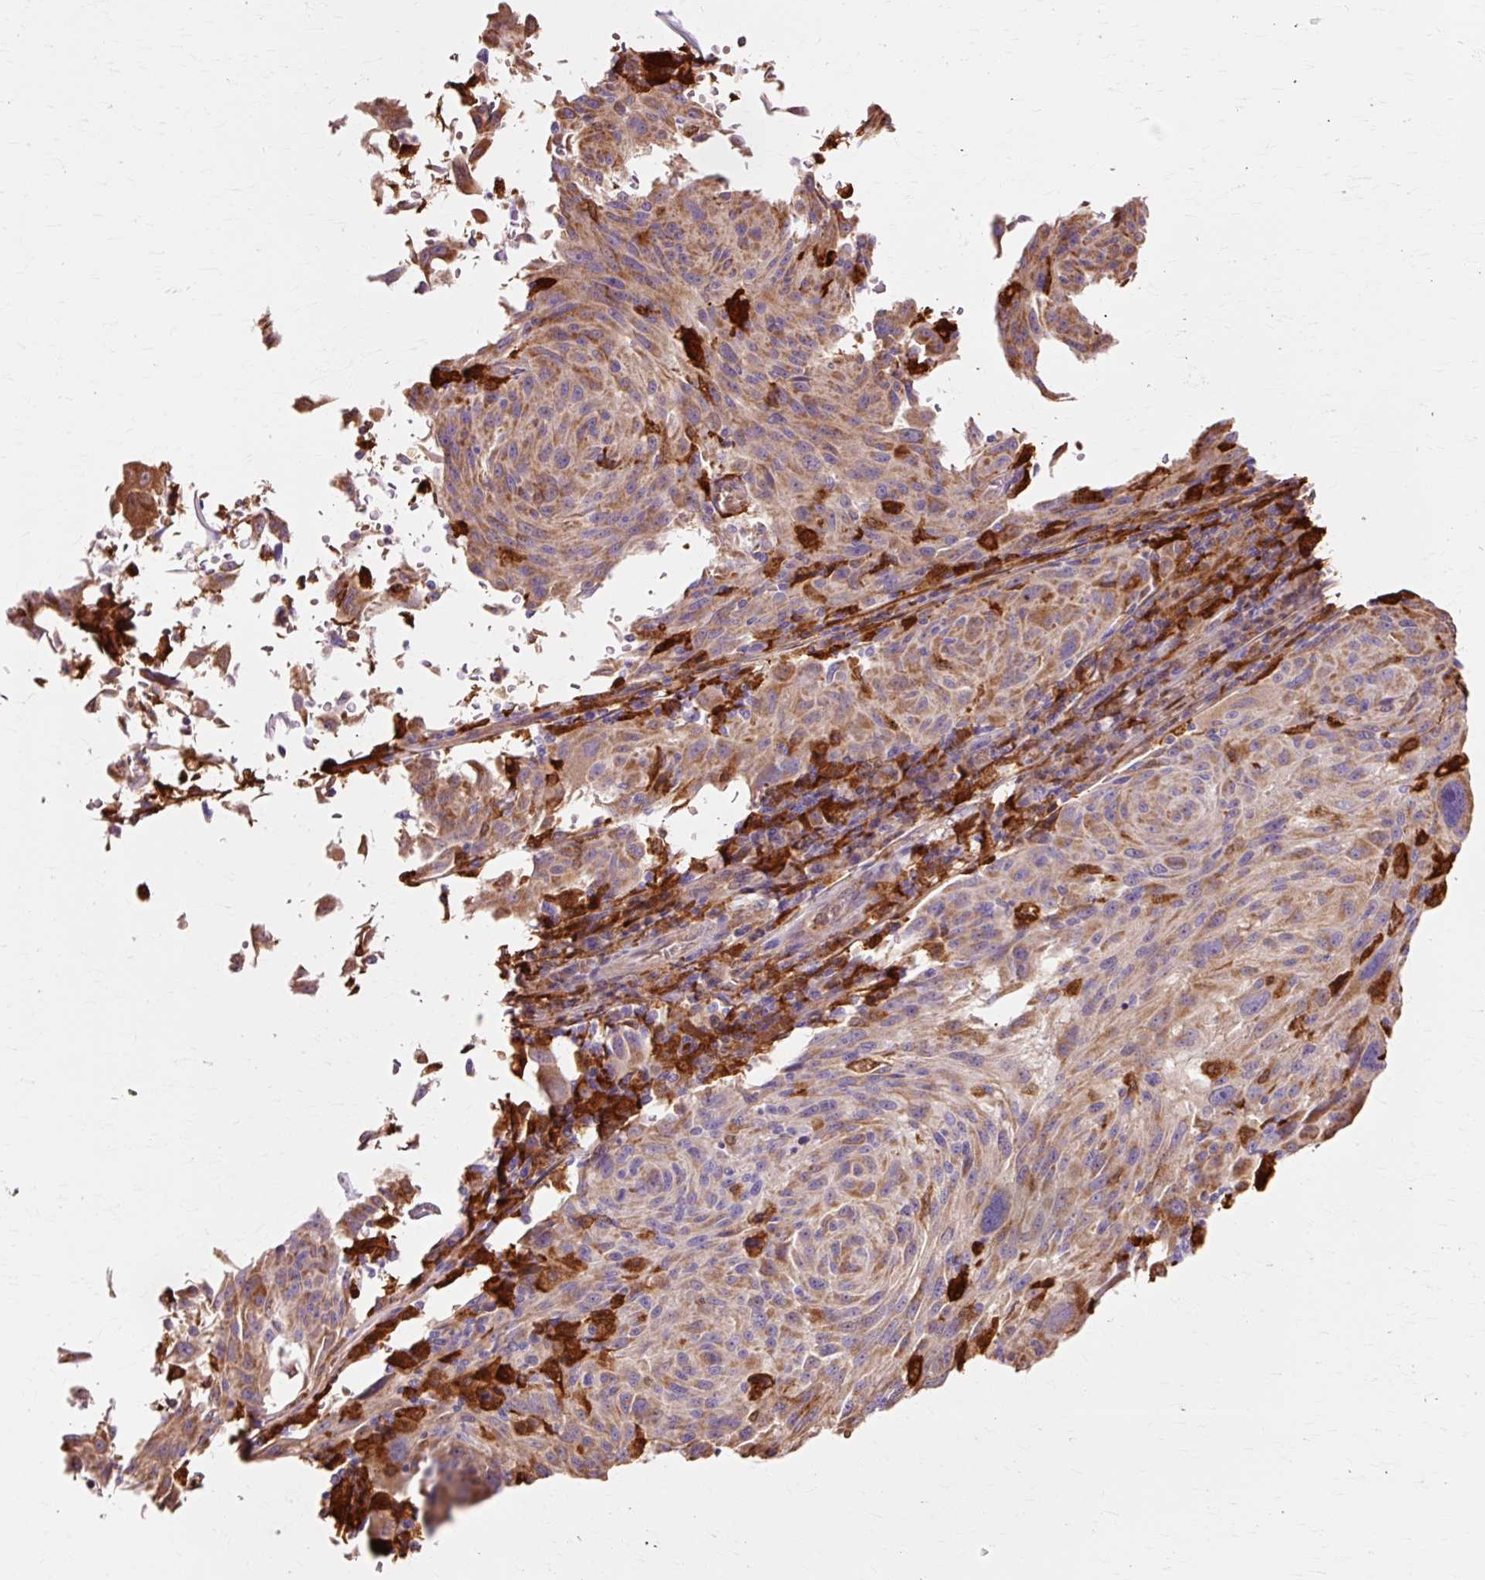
{"staining": {"intensity": "moderate", "quantity": ">75%", "location": "cytoplasmic/membranous"}, "tissue": "melanoma", "cell_type": "Tumor cells", "image_type": "cancer", "snomed": [{"axis": "morphology", "description": "Malignant melanoma, NOS"}, {"axis": "topography", "description": "Skin"}], "caption": "Melanoma was stained to show a protein in brown. There is medium levels of moderate cytoplasmic/membranous positivity in approximately >75% of tumor cells. (DAB (3,3'-diaminobenzidine) IHC, brown staining for protein, blue staining for nuclei).", "gene": "GPX1", "patient": {"sex": "male", "age": 53}}